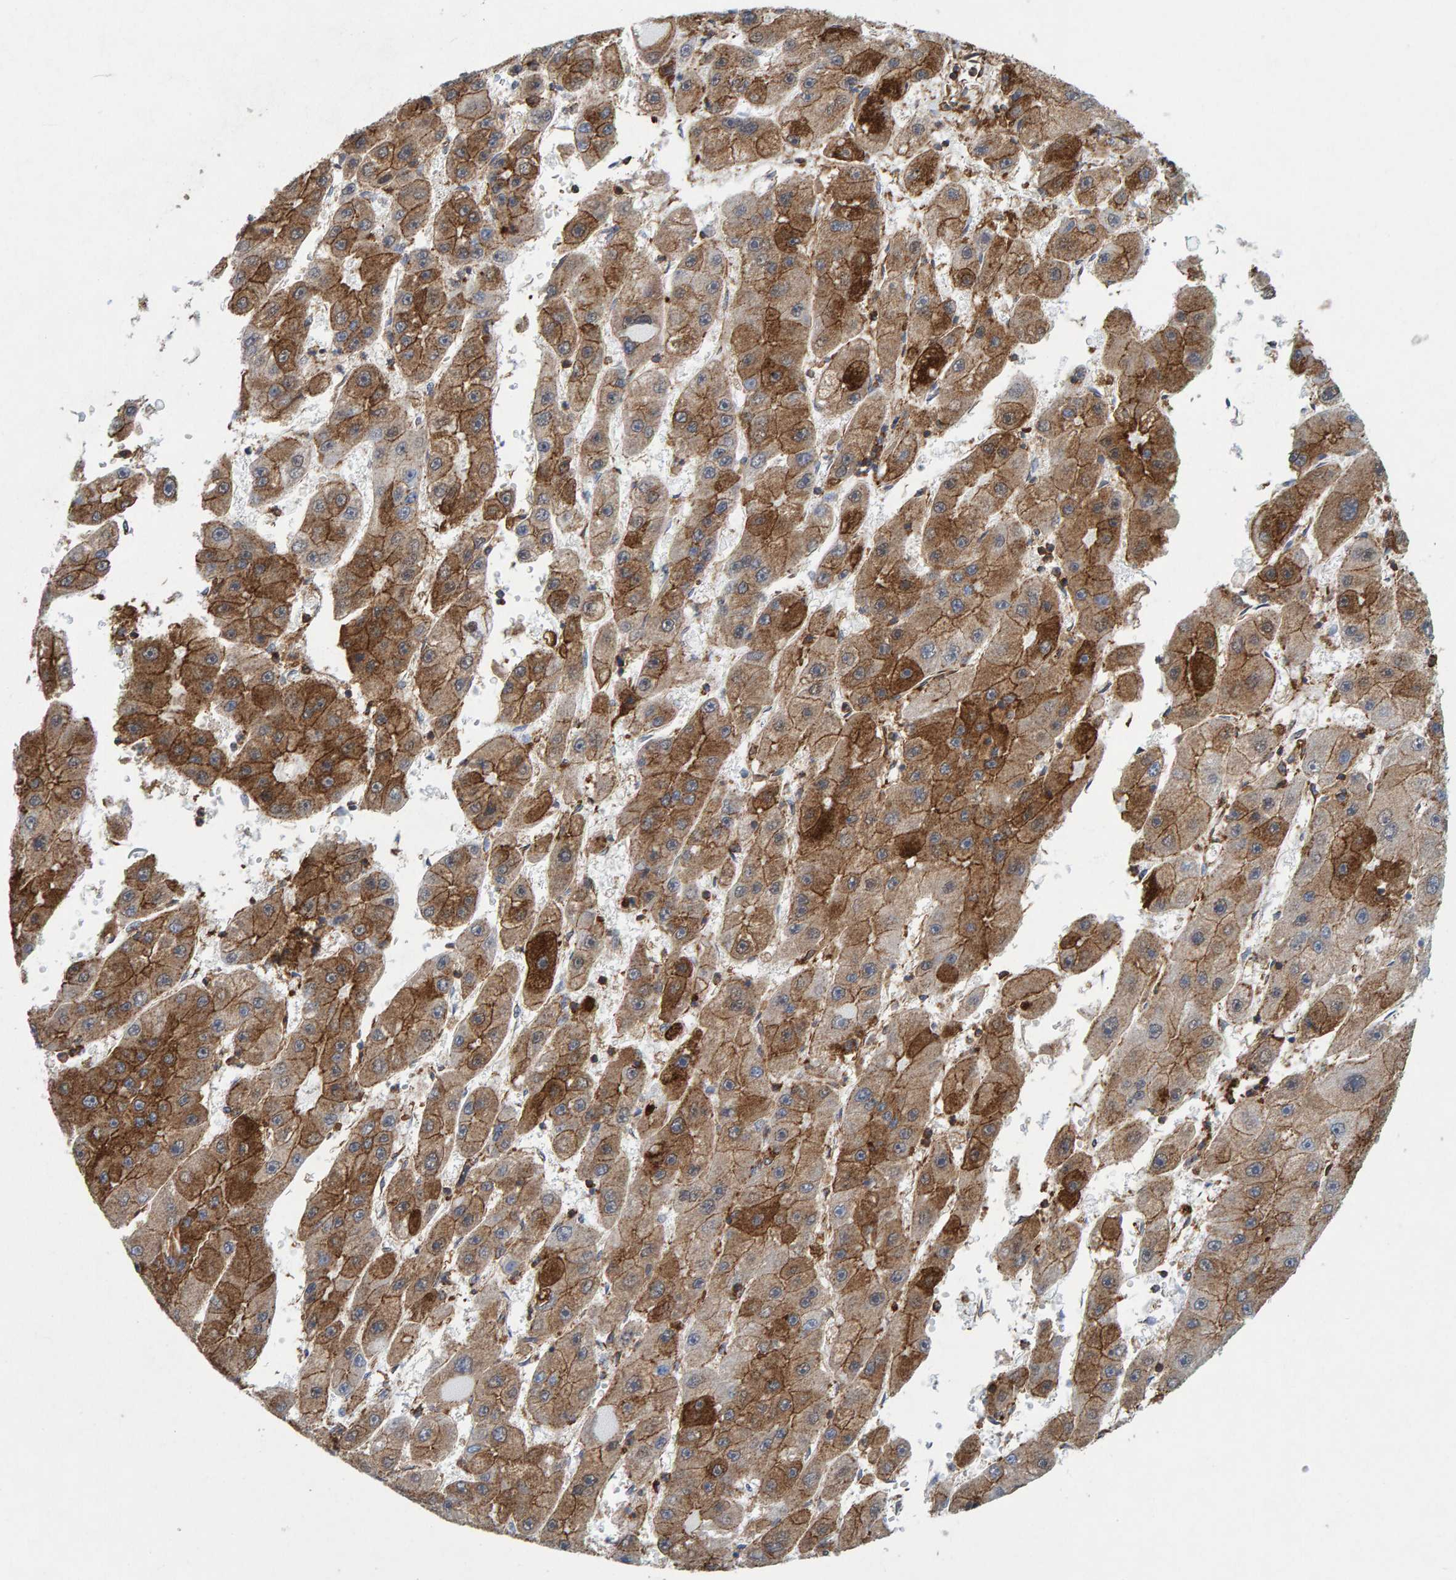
{"staining": {"intensity": "moderate", "quantity": ">75%", "location": "cytoplasmic/membranous"}, "tissue": "liver cancer", "cell_type": "Tumor cells", "image_type": "cancer", "snomed": [{"axis": "morphology", "description": "Carcinoma, Hepatocellular, NOS"}, {"axis": "topography", "description": "Liver"}], "caption": "DAB immunohistochemical staining of liver cancer reveals moderate cytoplasmic/membranous protein positivity in approximately >75% of tumor cells.", "gene": "MVP", "patient": {"sex": "female", "age": 61}}